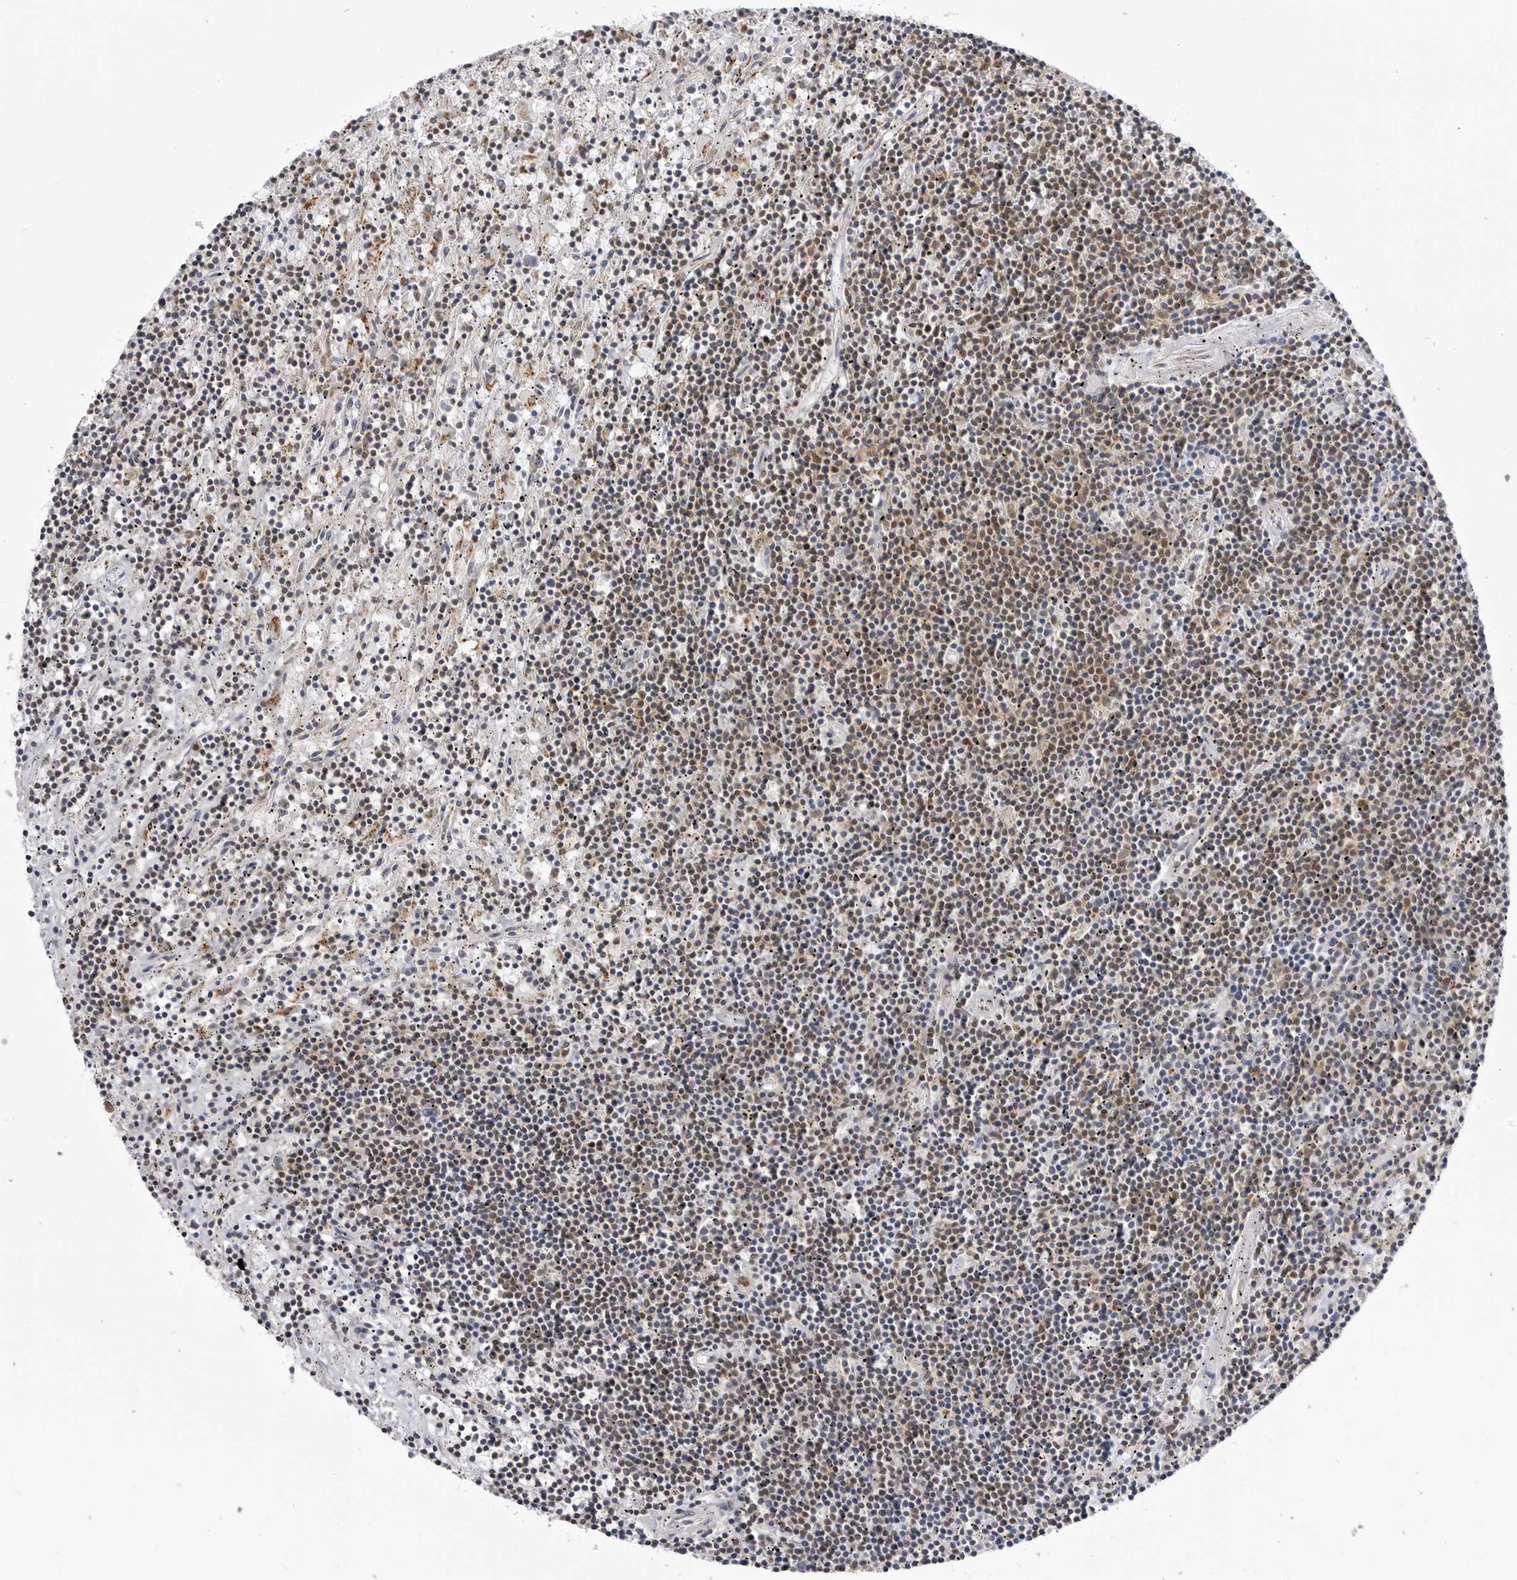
{"staining": {"intensity": "weak", "quantity": "<25%", "location": "cytoplasmic/membranous"}, "tissue": "lymphoma", "cell_type": "Tumor cells", "image_type": "cancer", "snomed": [{"axis": "morphology", "description": "Malignant lymphoma, non-Hodgkin's type, Low grade"}, {"axis": "topography", "description": "Spleen"}], "caption": "This photomicrograph is of malignant lymphoma, non-Hodgkin's type (low-grade) stained with immunohistochemistry (IHC) to label a protein in brown with the nuclei are counter-stained blue. There is no expression in tumor cells.", "gene": "FH", "patient": {"sex": "male", "age": 76}}